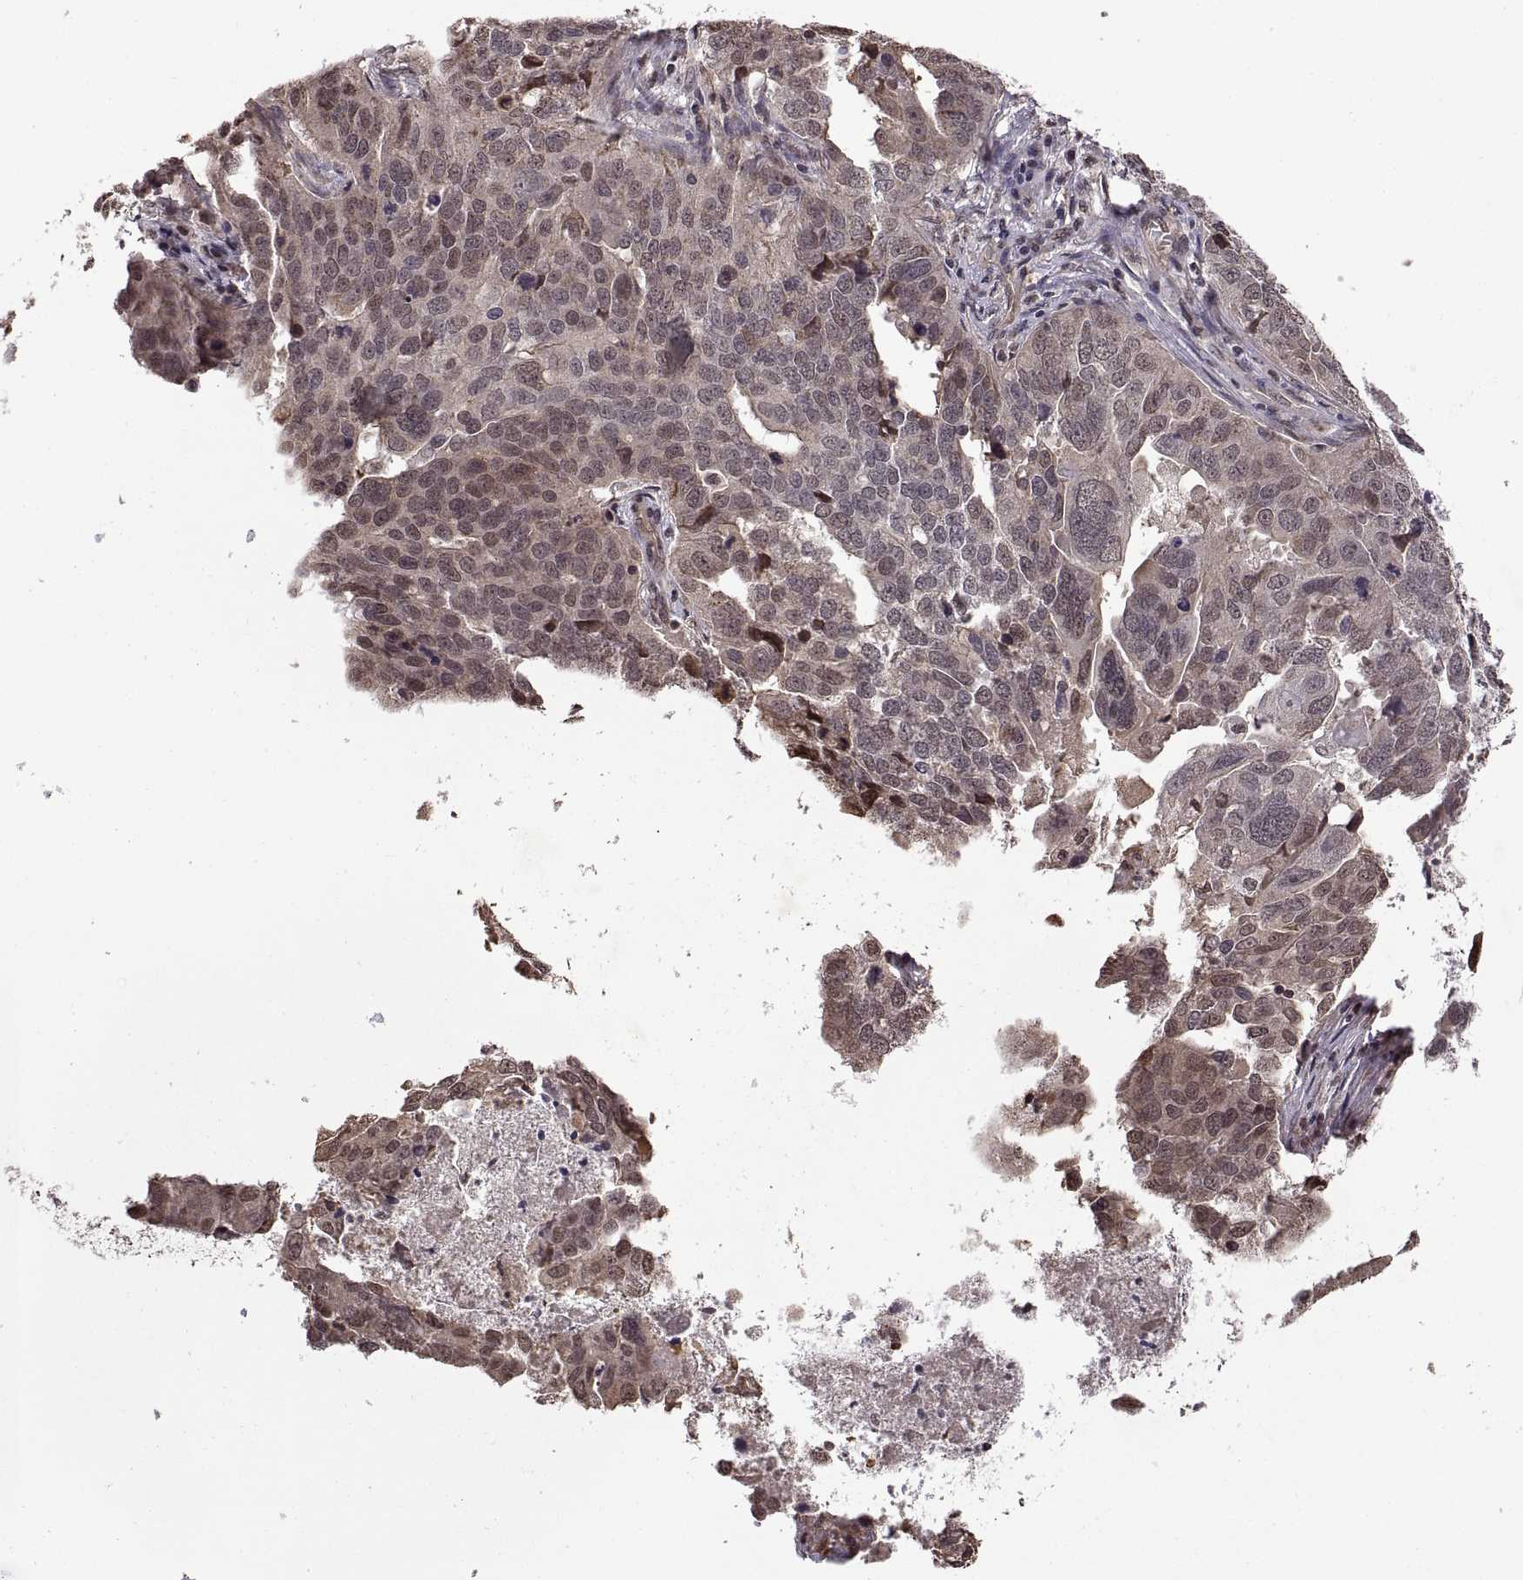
{"staining": {"intensity": "negative", "quantity": "none", "location": "none"}, "tissue": "ovarian cancer", "cell_type": "Tumor cells", "image_type": "cancer", "snomed": [{"axis": "morphology", "description": "Carcinoma, endometroid"}, {"axis": "topography", "description": "Soft tissue"}, {"axis": "topography", "description": "Ovary"}], "caption": "Tumor cells are negative for brown protein staining in ovarian endometroid carcinoma. Nuclei are stained in blue.", "gene": "ARRB1", "patient": {"sex": "female", "age": 52}}